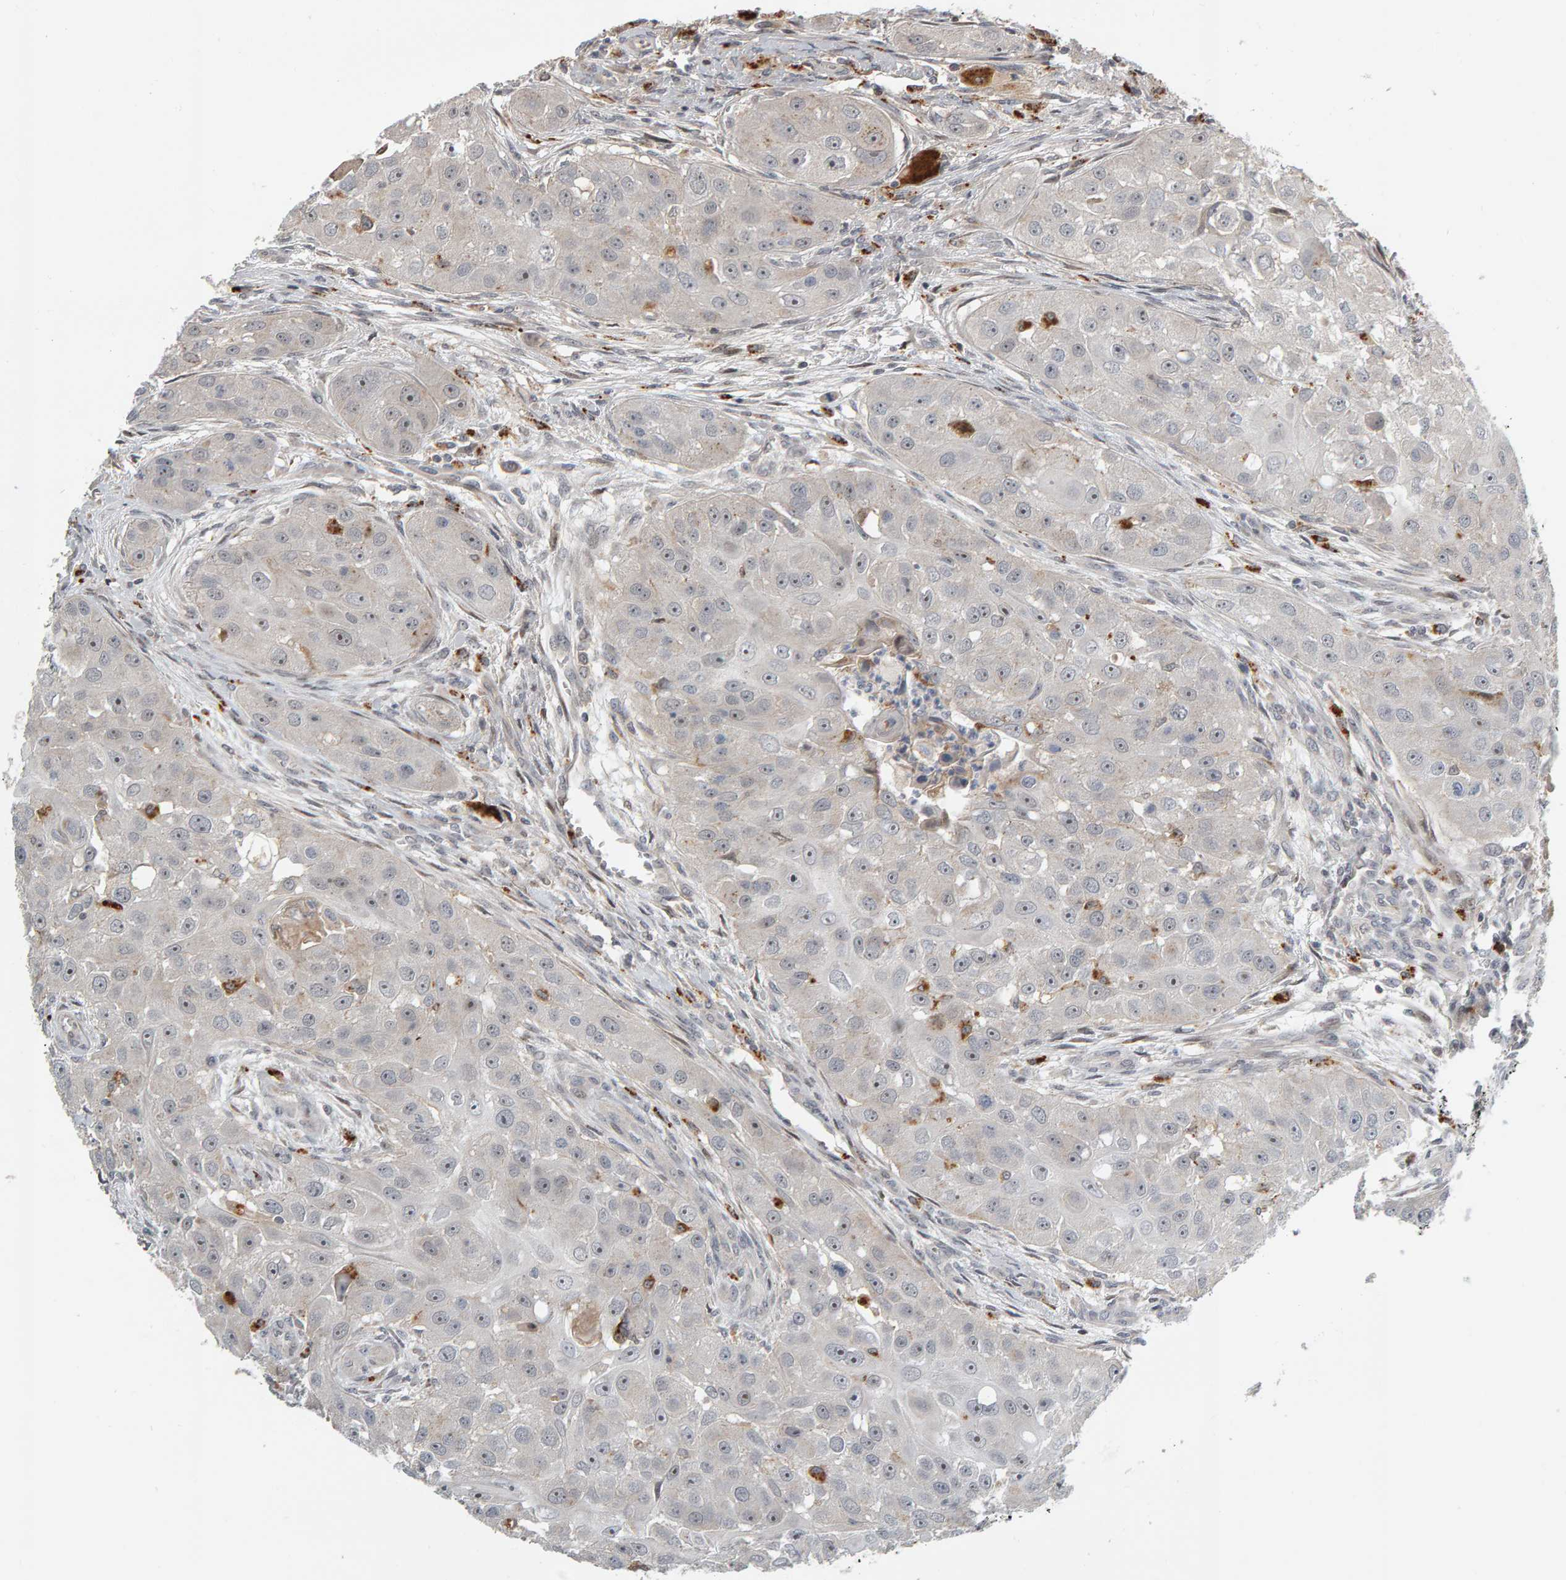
{"staining": {"intensity": "weak", "quantity": "<25%", "location": "nuclear"}, "tissue": "head and neck cancer", "cell_type": "Tumor cells", "image_type": "cancer", "snomed": [{"axis": "morphology", "description": "Normal tissue, NOS"}, {"axis": "morphology", "description": "Squamous cell carcinoma, NOS"}, {"axis": "topography", "description": "Skeletal muscle"}, {"axis": "topography", "description": "Head-Neck"}], "caption": "A photomicrograph of head and neck cancer stained for a protein displays no brown staining in tumor cells.", "gene": "ZNF160", "patient": {"sex": "male", "age": 51}}